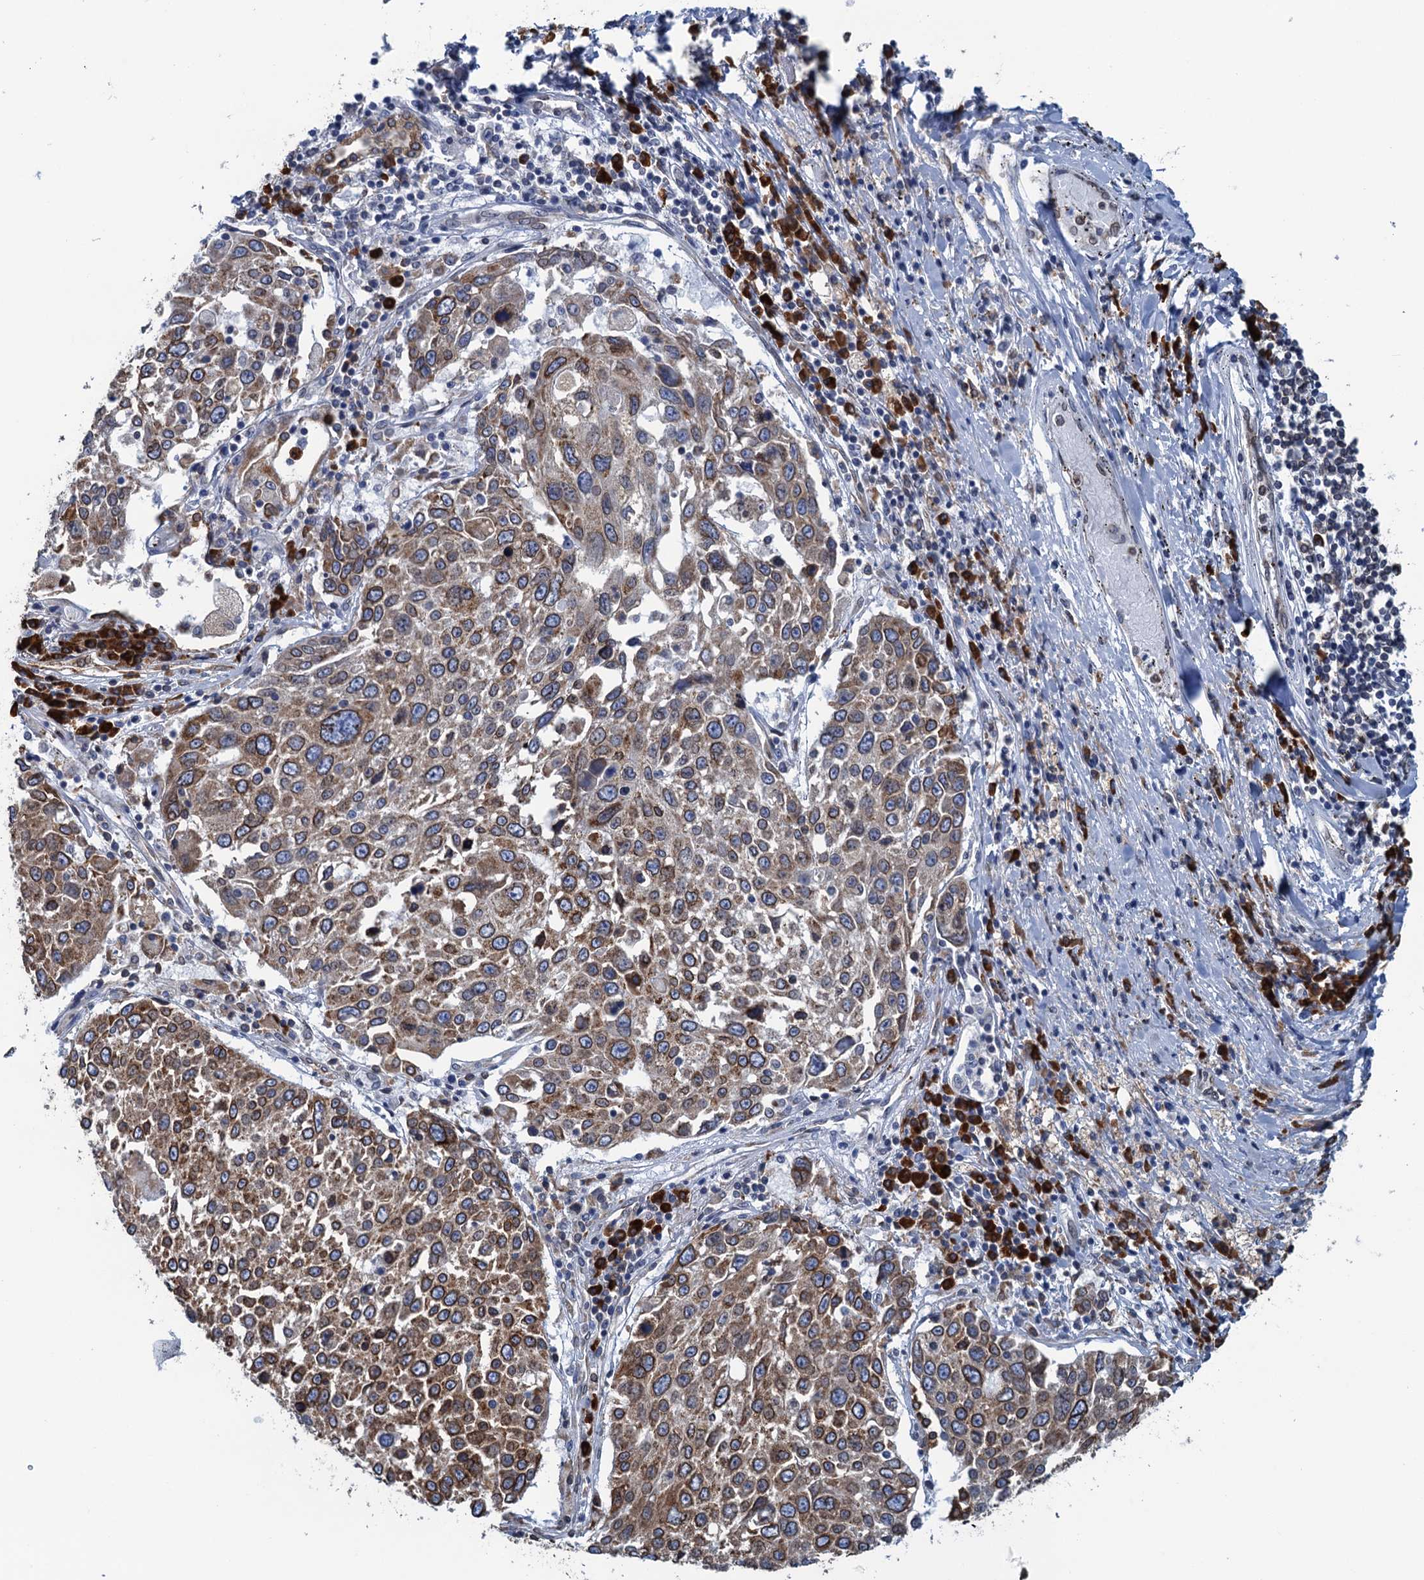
{"staining": {"intensity": "moderate", "quantity": ">75%", "location": "cytoplasmic/membranous"}, "tissue": "lung cancer", "cell_type": "Tumor cells", "image_type": "cancer", "snomed": [{"axis": "morphology", "description": "Squamous cell carcinoma, NOS"}, {"axis": "topography", "description": "Lung"}], "caption": "The histopathology image exhibits a brown stain indicating the presence of a protein in the cytoplasmic/membranous of tumor cells in lung cancer (squamous cell carcinoma).", "gene": "TMEM205", "patient": {"sex": "male", "age": 65}}